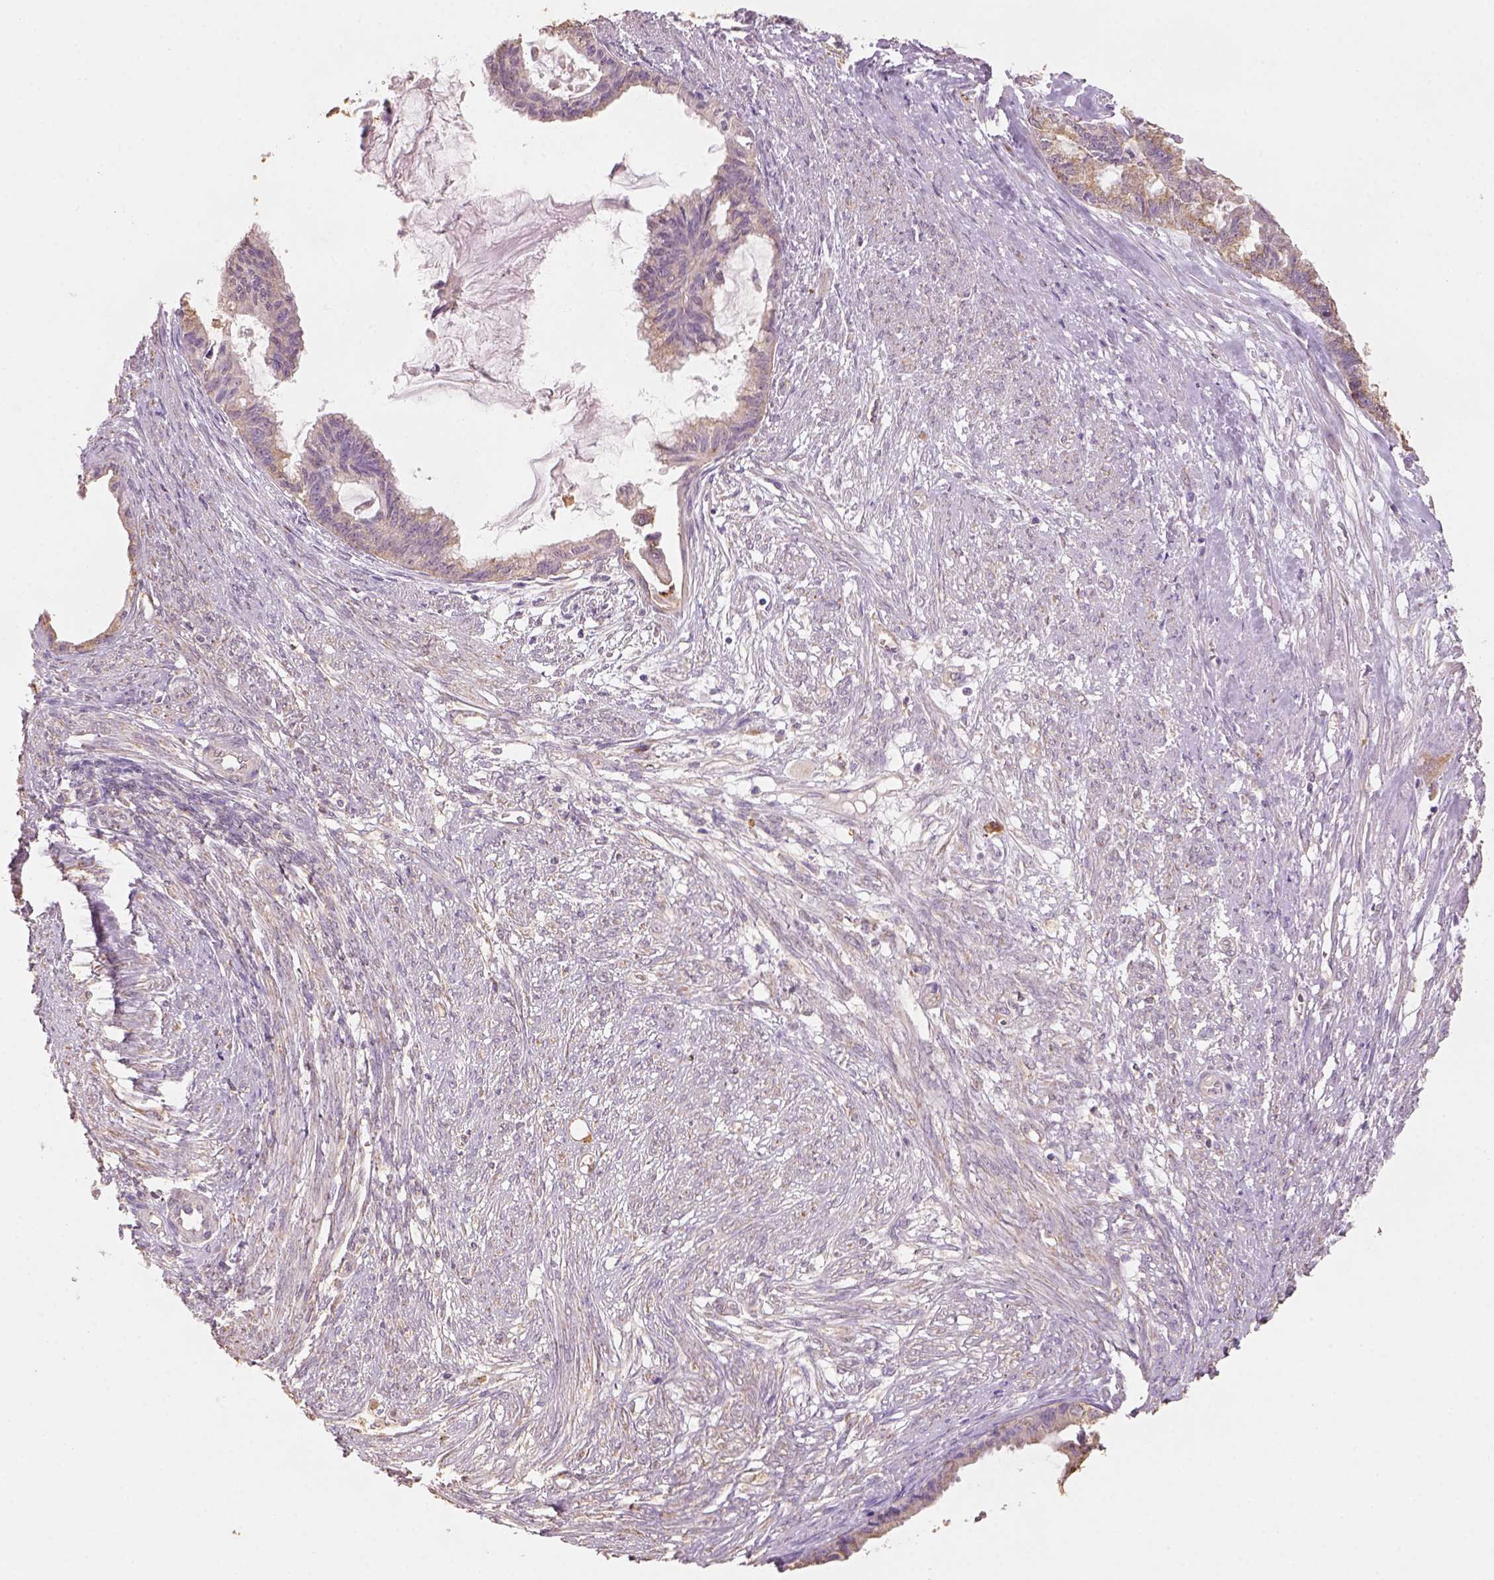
{"staining": {"intensity": "moderate", "quantity": ">75%", "location": "cytoplasmic/membranous"}, "tissue": "endometrial cancer", "cell_type": "Tumor cells", "image_type": "cancer", "snomed": [{"axis": "morphology", "description": "Adenocarcinoma, NOS"}, {"axis": "topography", "description": "Endometrium"}], "caption": "IHC micrograph of neoplastic tissue: adenocarcinoma (endometrial) stained using IHC demonstrates medium levels of moderate protein expression localized specifically in the cytoplasmic/membranous of tumor cells, appearing as a cytoplasmic/membranous brown color.", "gene": "AP2B1", "patient": {"sex": "female", "age": 86}}